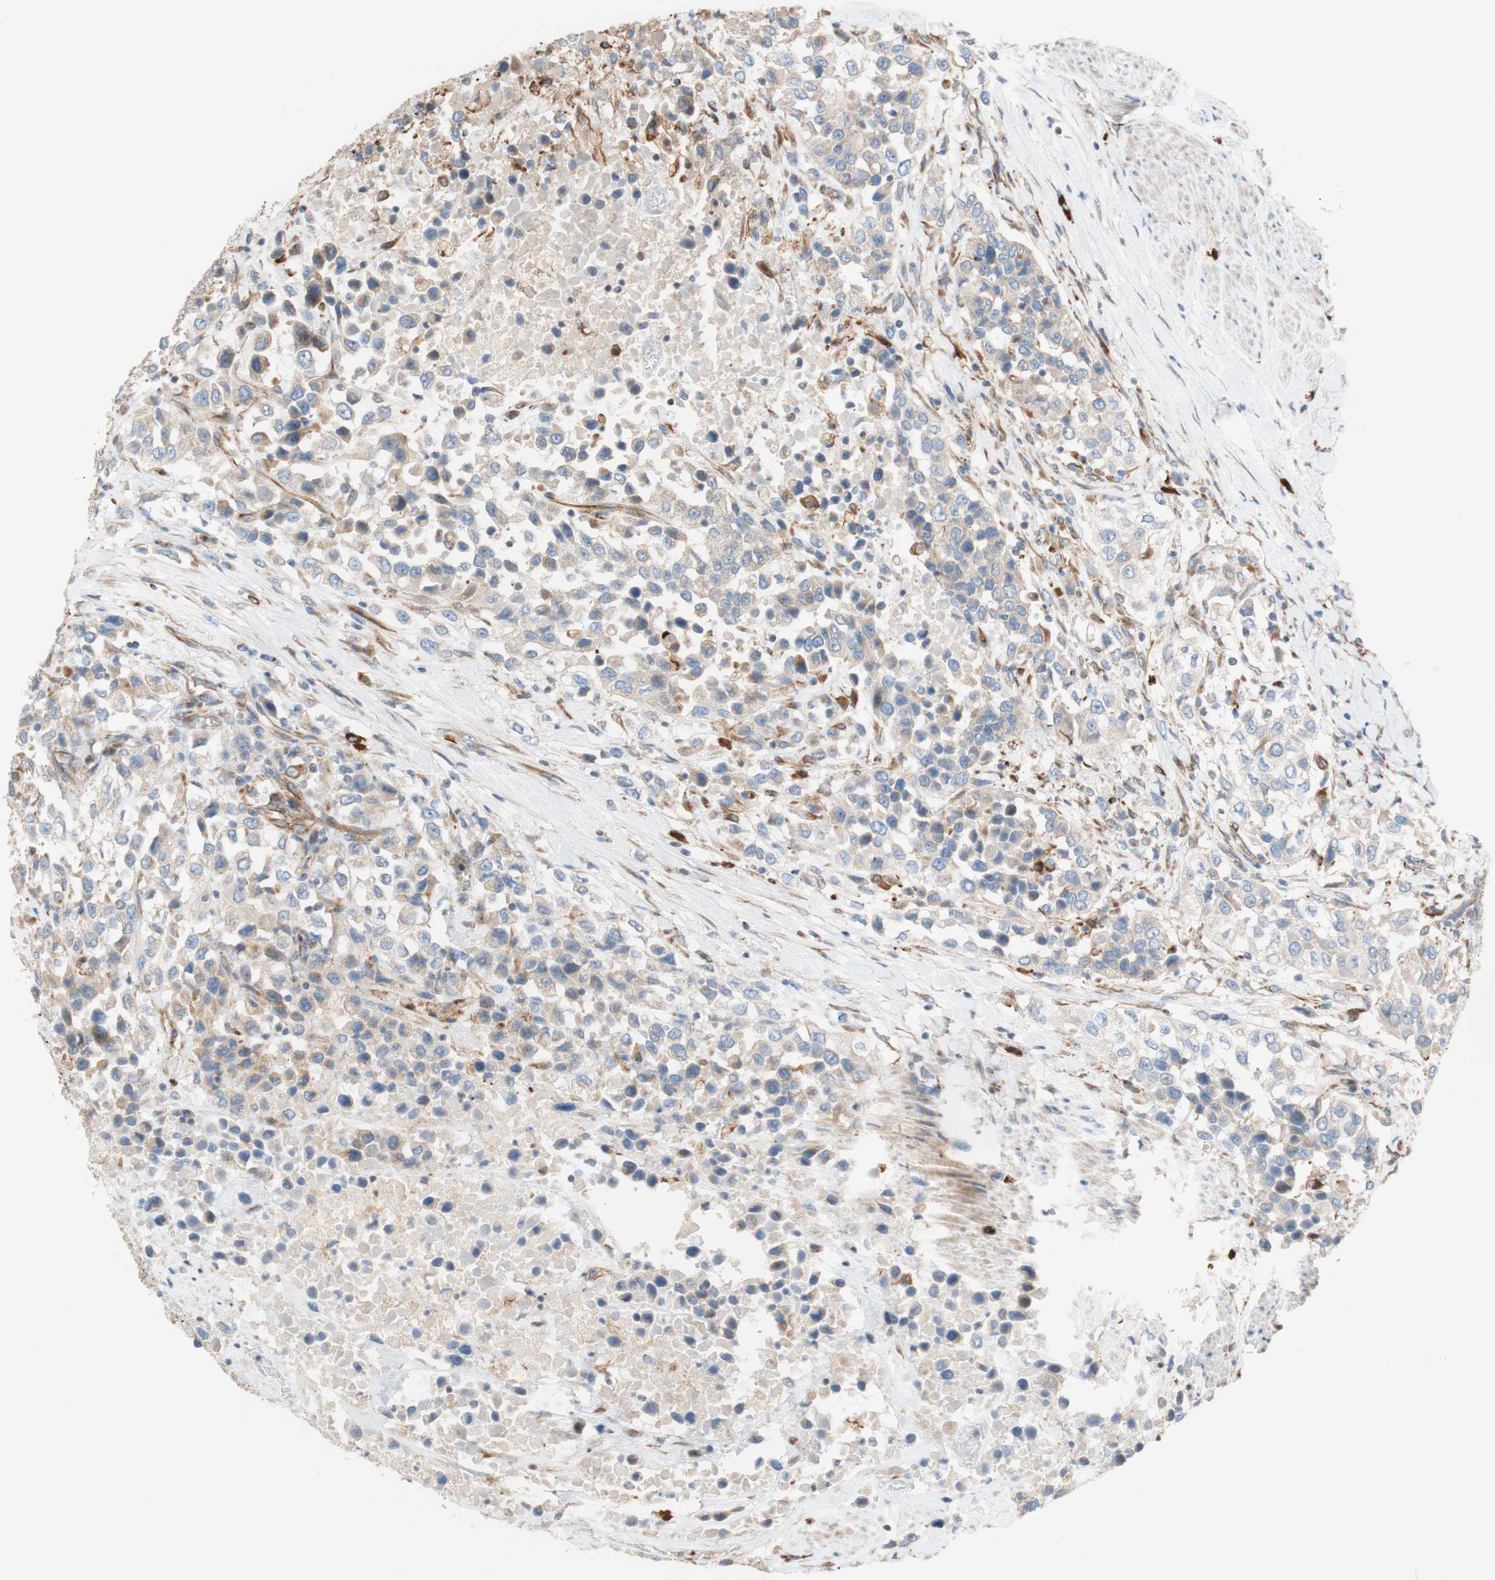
{"staining": {"intensity": "weak", "quantity": ">75%", "location": "cytoplasmic/membranous"}, "tissue": "urothelial cancer", "cell_type": "Tumor cells", "image_type": "cancer", "snomed": [{"axis": "morphology", "description": "Urothelial carcinoma, High grade"}, {"axis": "topography", "description": "Urinary bladder"}], "caption": "Protein analysis of urothelial cancer tissue reveals weak cytoplasmic/membranous expression in approximately >75% of tumor cells. The protein of interest is shown in brown color, while the nuclei are stained blue.", "gene": "C1orf43", "patient": {"sex": "female", "age": 80}}